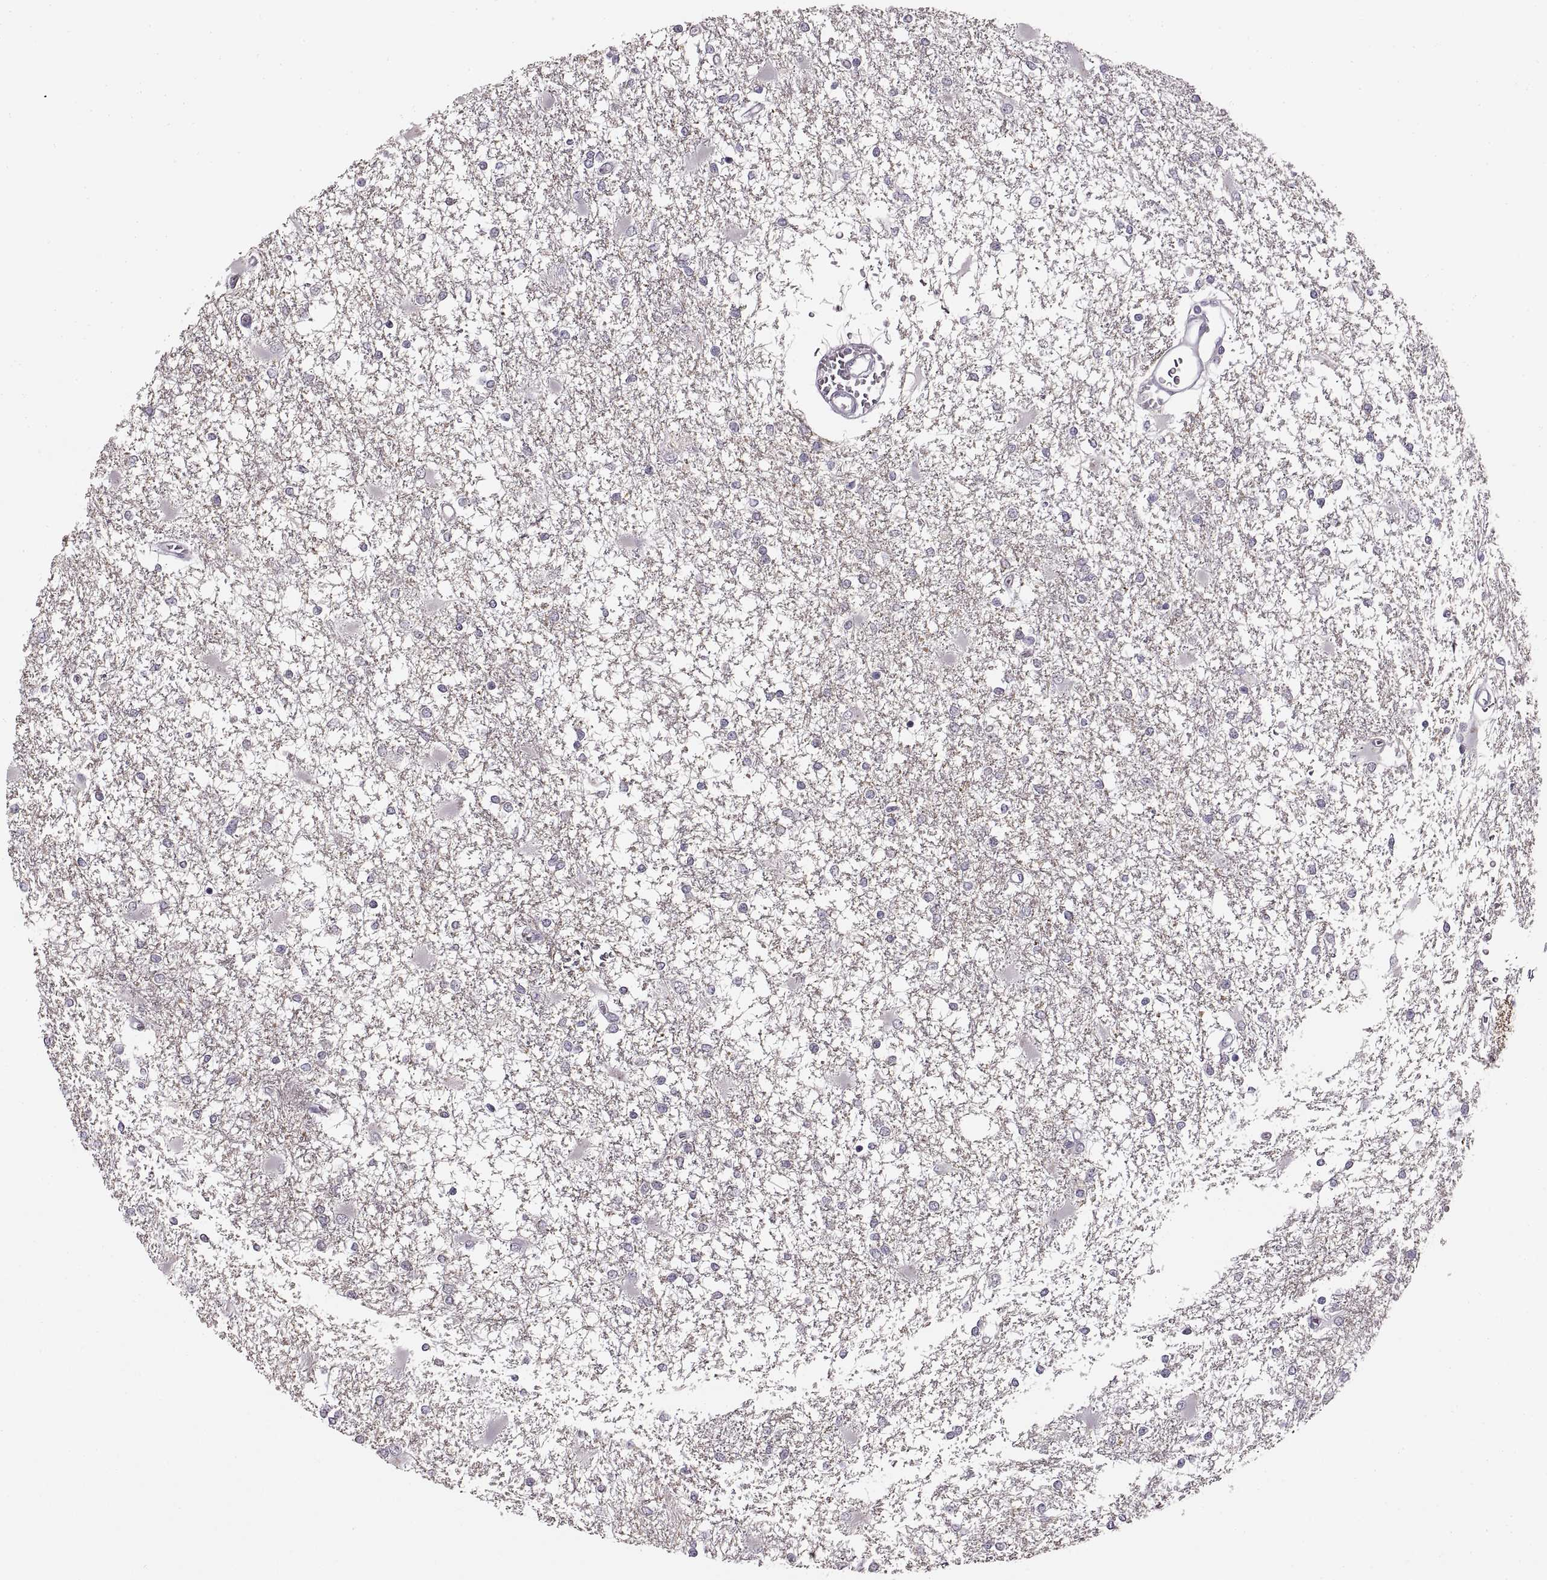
{"staining": {"intensity": "negative", "quantity": "none", "location": "none"}, "tissue": "glioma", "cell_type": "Tumor cells", "image_type": "cancer", "snomed": [{"axis": "morphology", "description": "Glioma, malignant, High grade"}, {"axis": "topography", "description": "Cerebral cortex"}], "caption": "High magnification brightfield microscopy of high-grade glioma (malignant) stained with DAB (3,3'-diaminobenzidine) (brown) and counterstained with hematoxylin (blue): tumor cells show no significant positivity.", "gene": "CNTN1", "patient": {"sex": "male", "age": 79}}